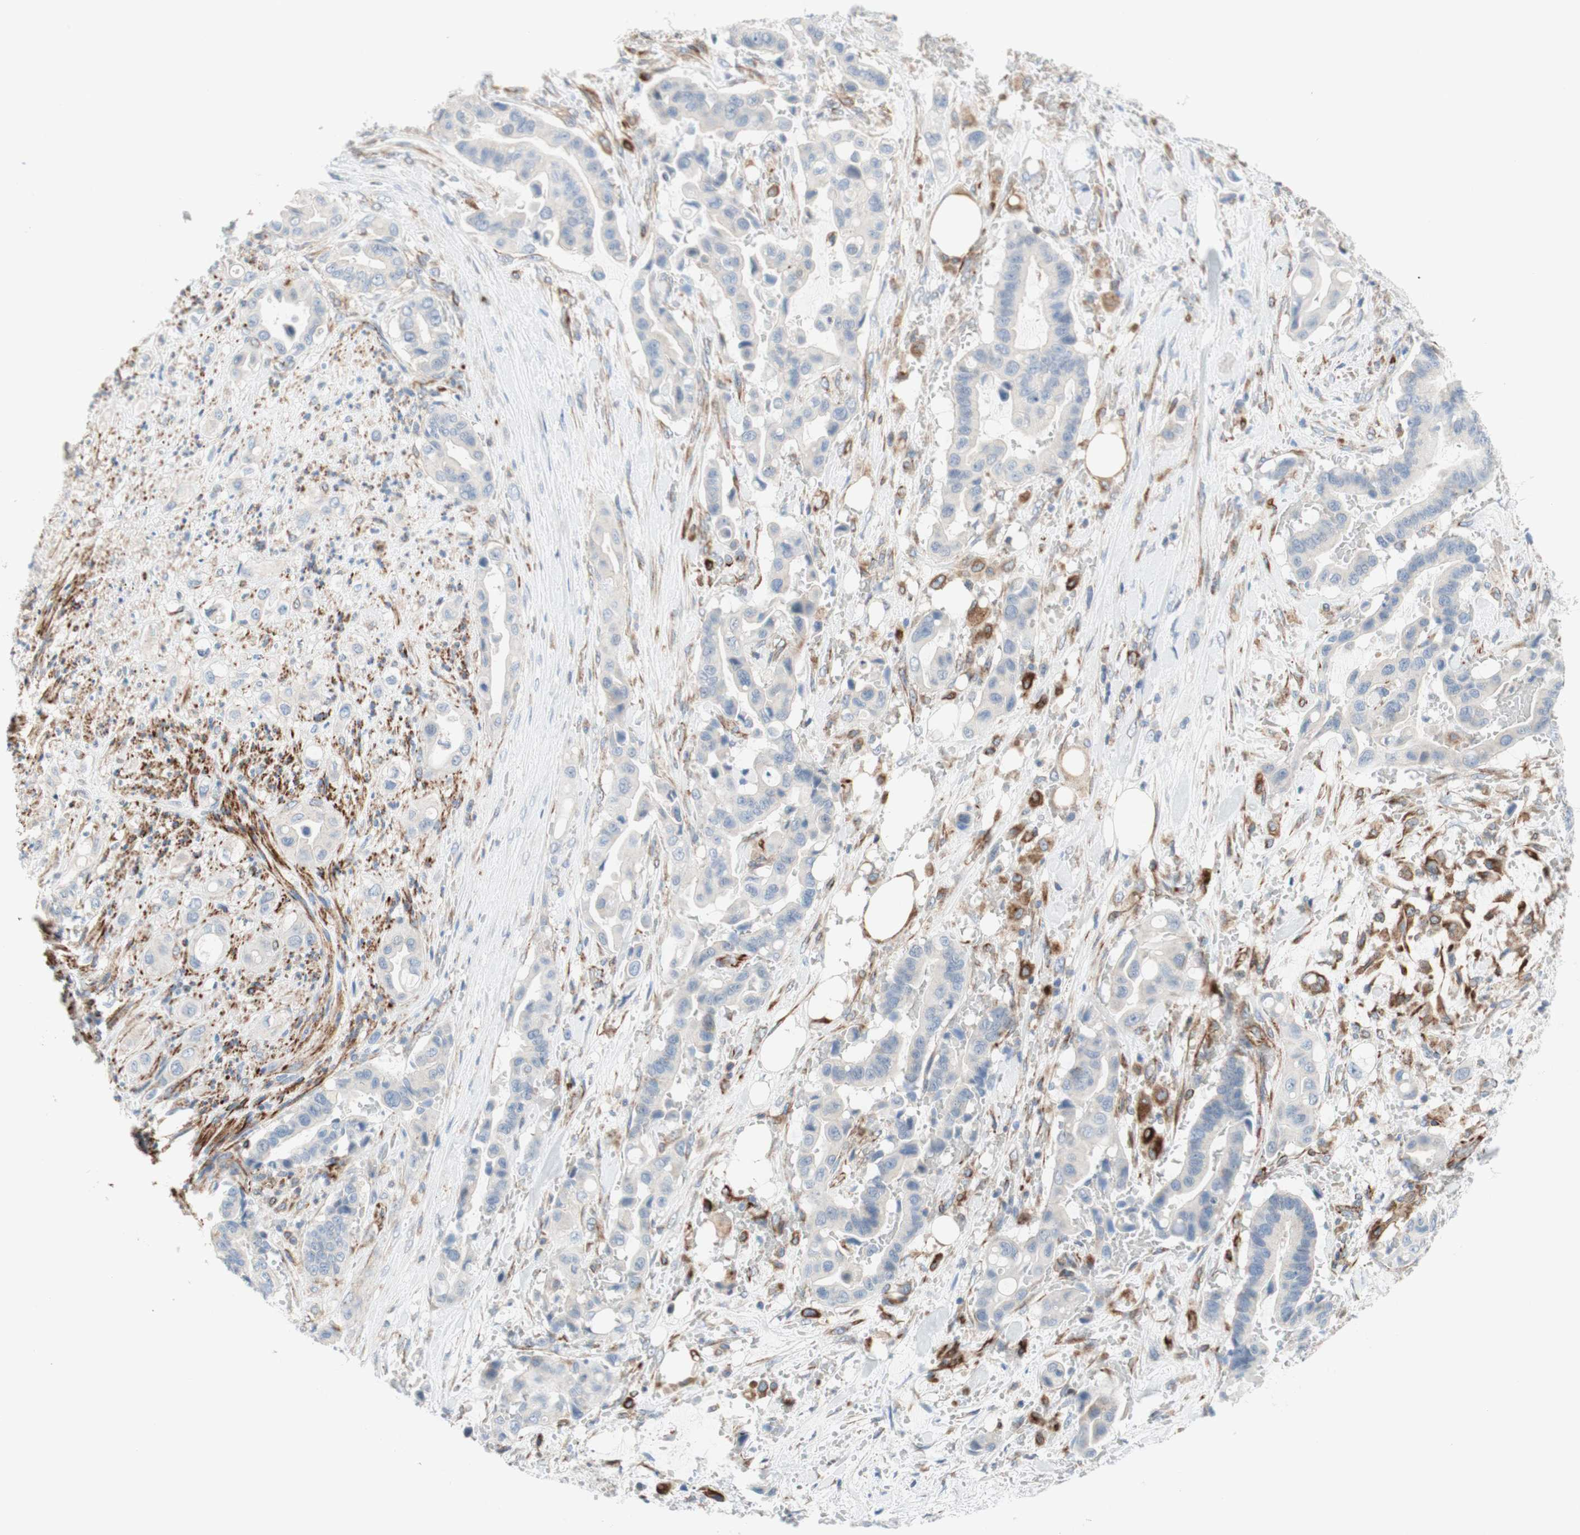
{"staining": {"intensity": "negative", "quantity": "none", "location": "none"}, "tissue": "liver cancer", "cell_type": "Tumor cells", "image_type": "cancer", "snomed": [{"axis": "morphology", "description": "Cholangiocarcinoma"}, {"axis": "topography", "description": "Liver"}], "caption": "Image shows no protein staining in tumor cells of liver cancer (cholangiocarcinoma) tissue.", "gene": "POU2AF1", "patient": {"sex": "female", "age": 61}}